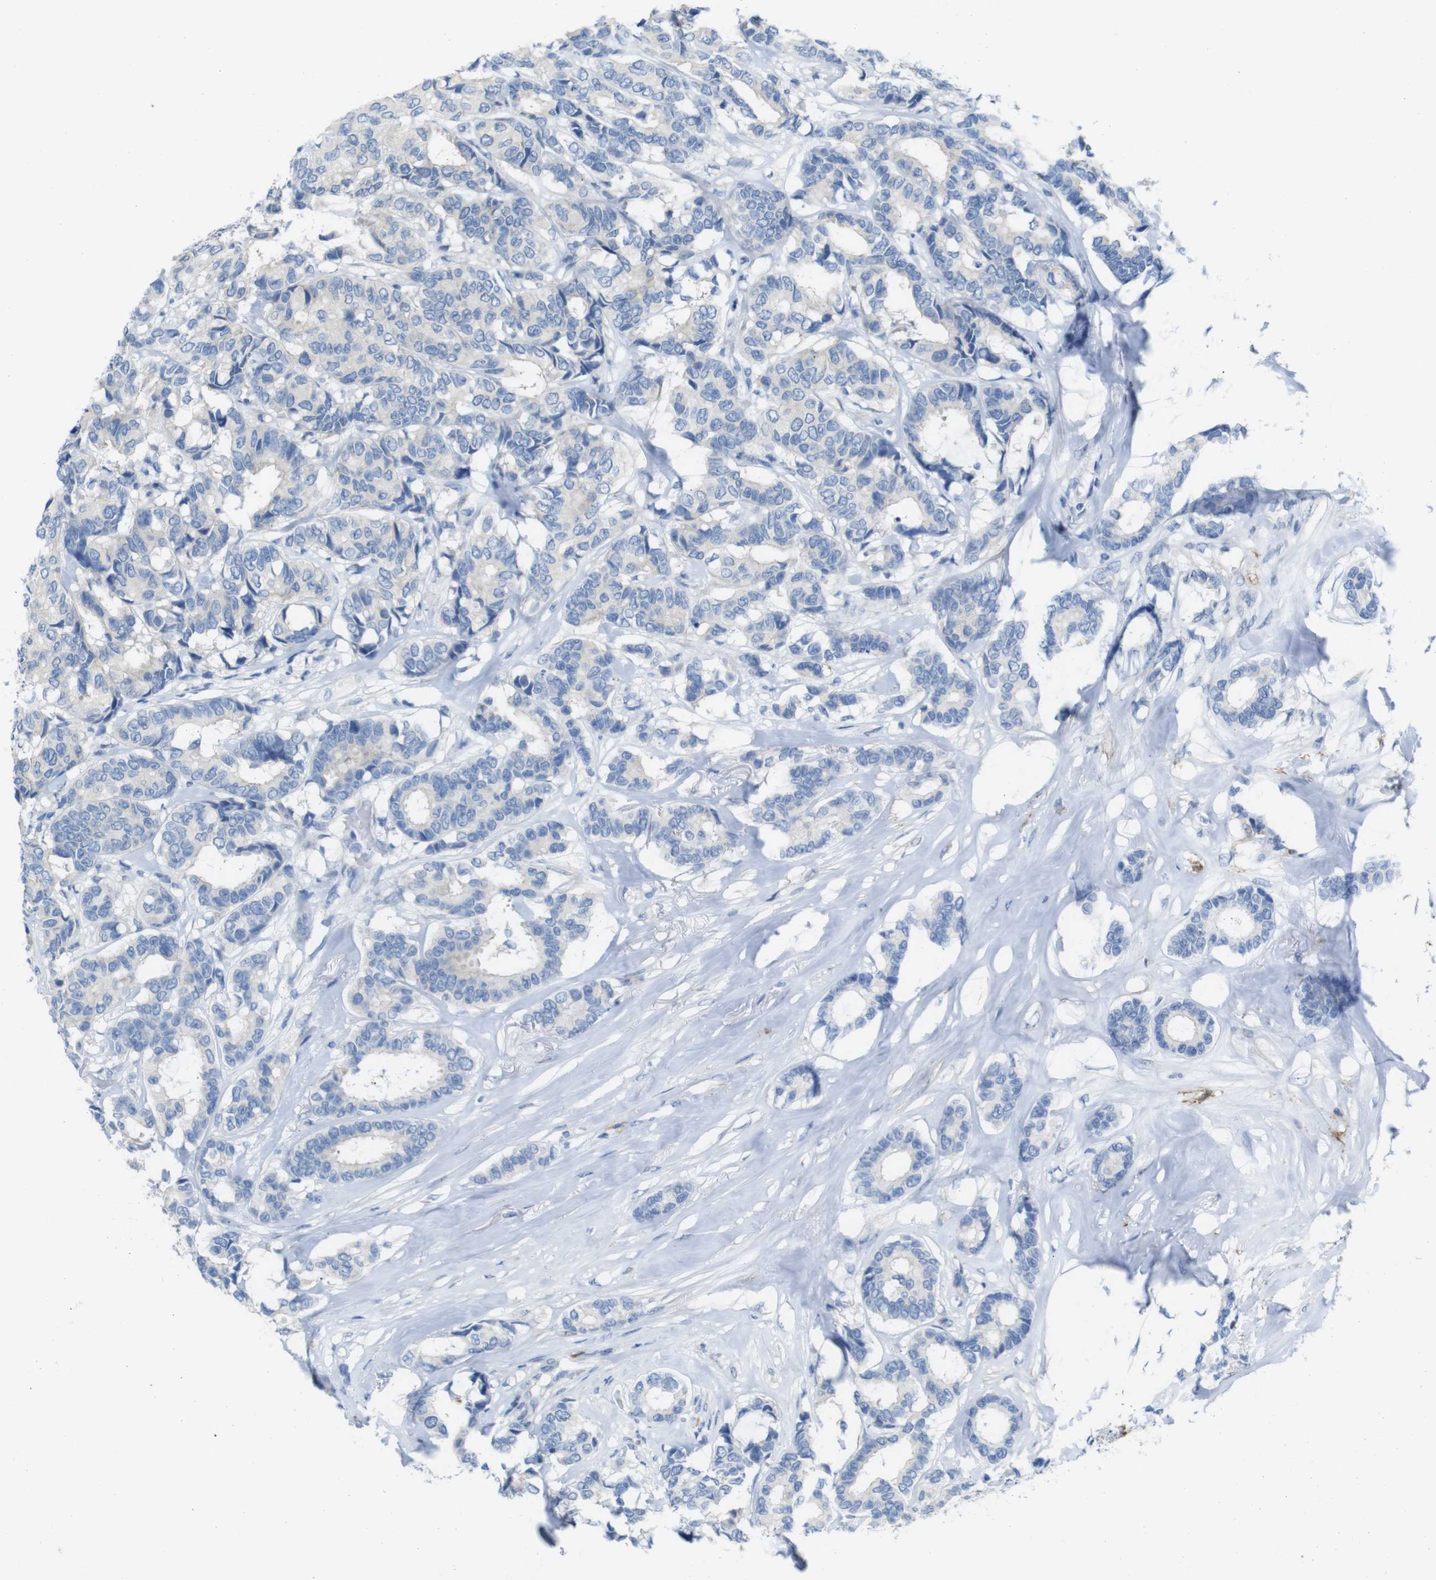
{"staining": {"intensity": "negative", "quantity": "none", "location": "none"}, "tissue": "breast cancer", "cell_type": "Tumor cells", "image_type": "cancer", "snomed": [{"axis": "morphology", "description": "Duct carcinoma"}, {"axis": "topography", "description": "Breast"}], "caption": "The image reveals no staining of tumor cells in intraductal carcinoma (breast).", "gene": "C1orf210", "patient": {"sex": "female", "age": 87}}